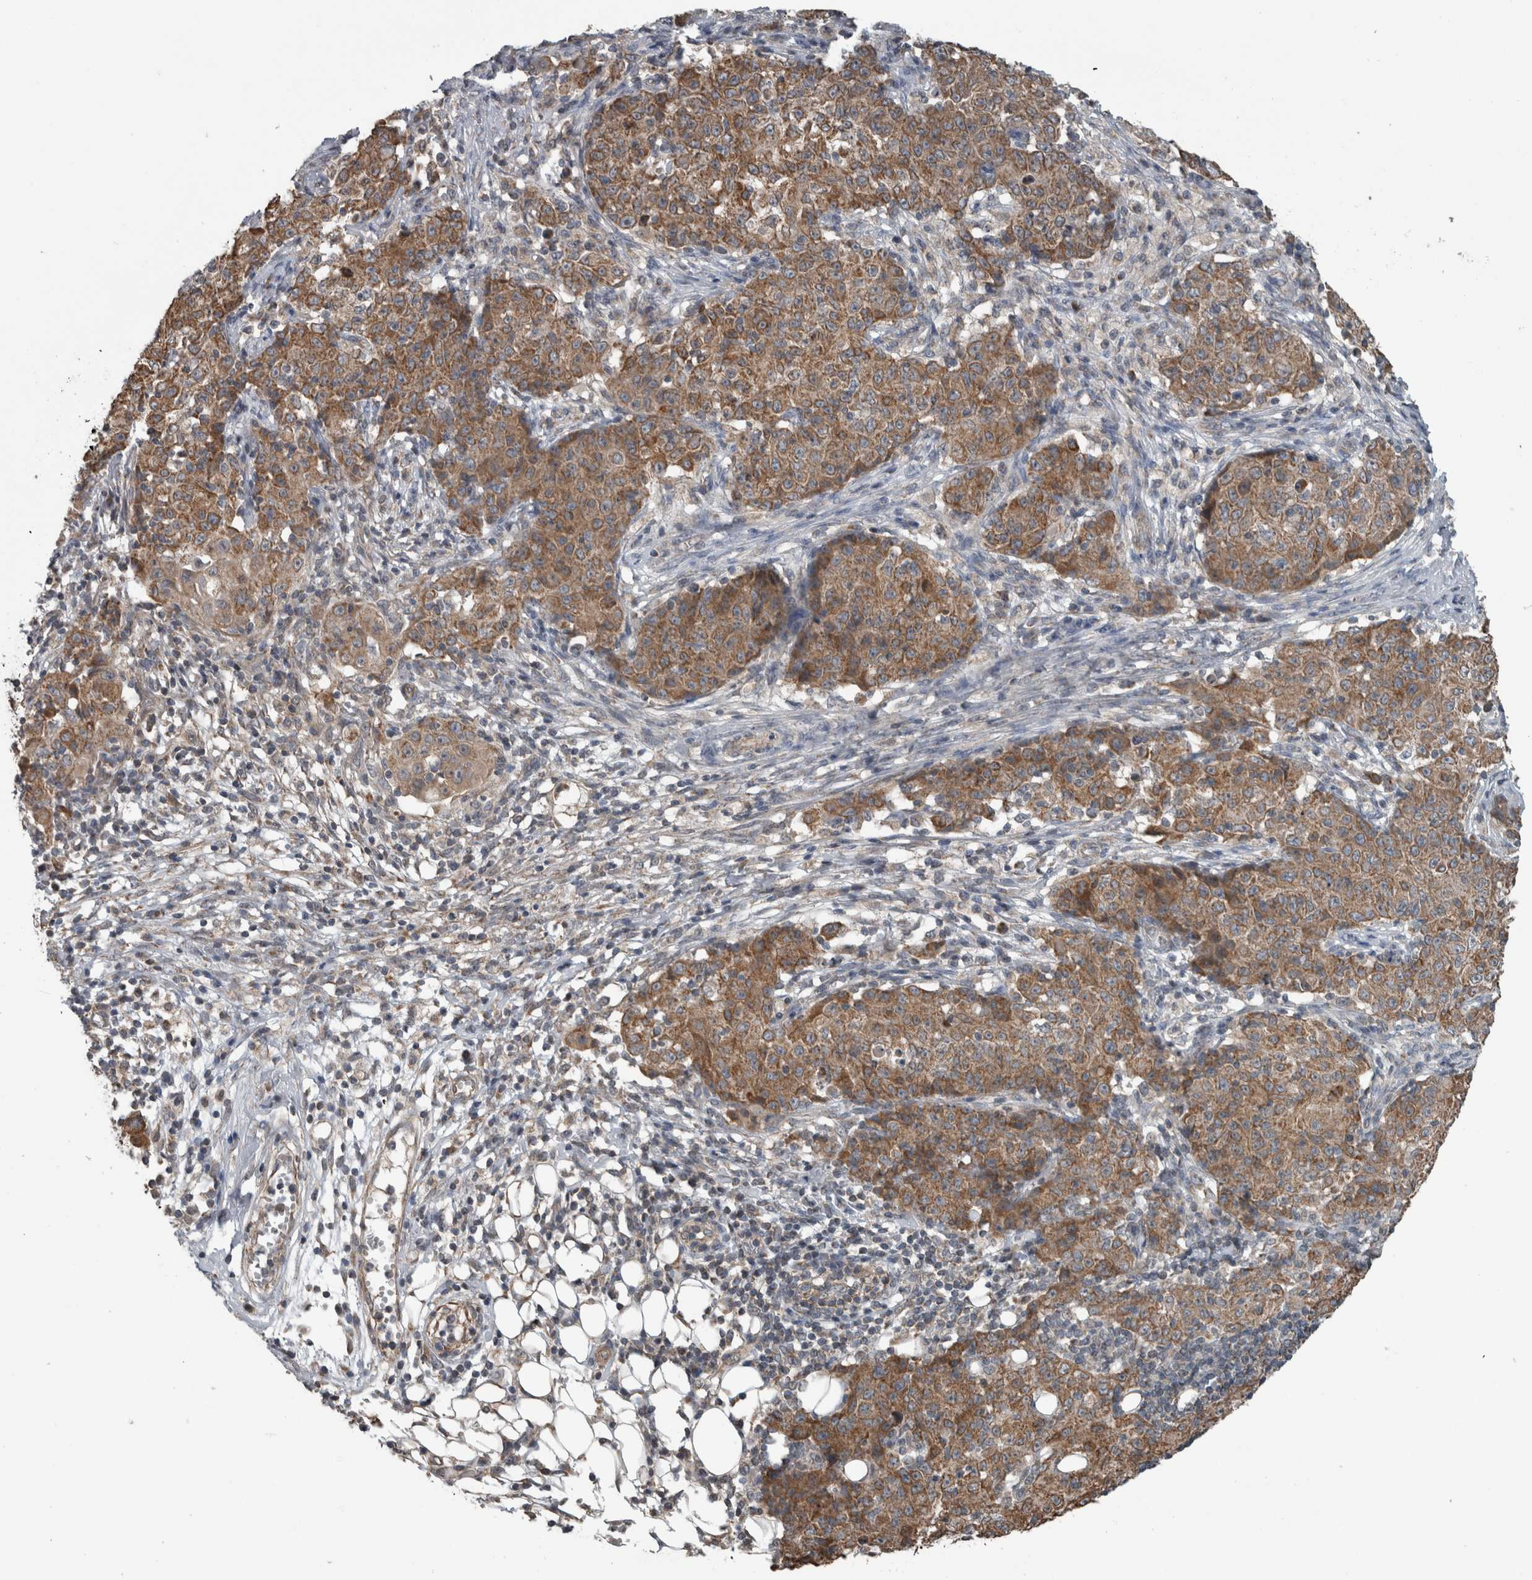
{"staining": {"intensity": "moderate", "quantity": ">75%", "location": "cytoplasmic/membranous"}, "tissue": "ovarian cancer", "cell_type": "Tumor cells", "image_type": "cancer", "snomed": [{"axis": "morphology", "description": "Carcinoma, endometroid"}, {"axis": "topography", "description": "Ovary"}], "caption": "Human ovarian cancer stained for a protein (brown) reveals moderate cytoplasmic/membranous positive staining in approximately >75% of tumor cells.", "gene": "ARMC1", "patient": {"sex": "female", "age": 42}}